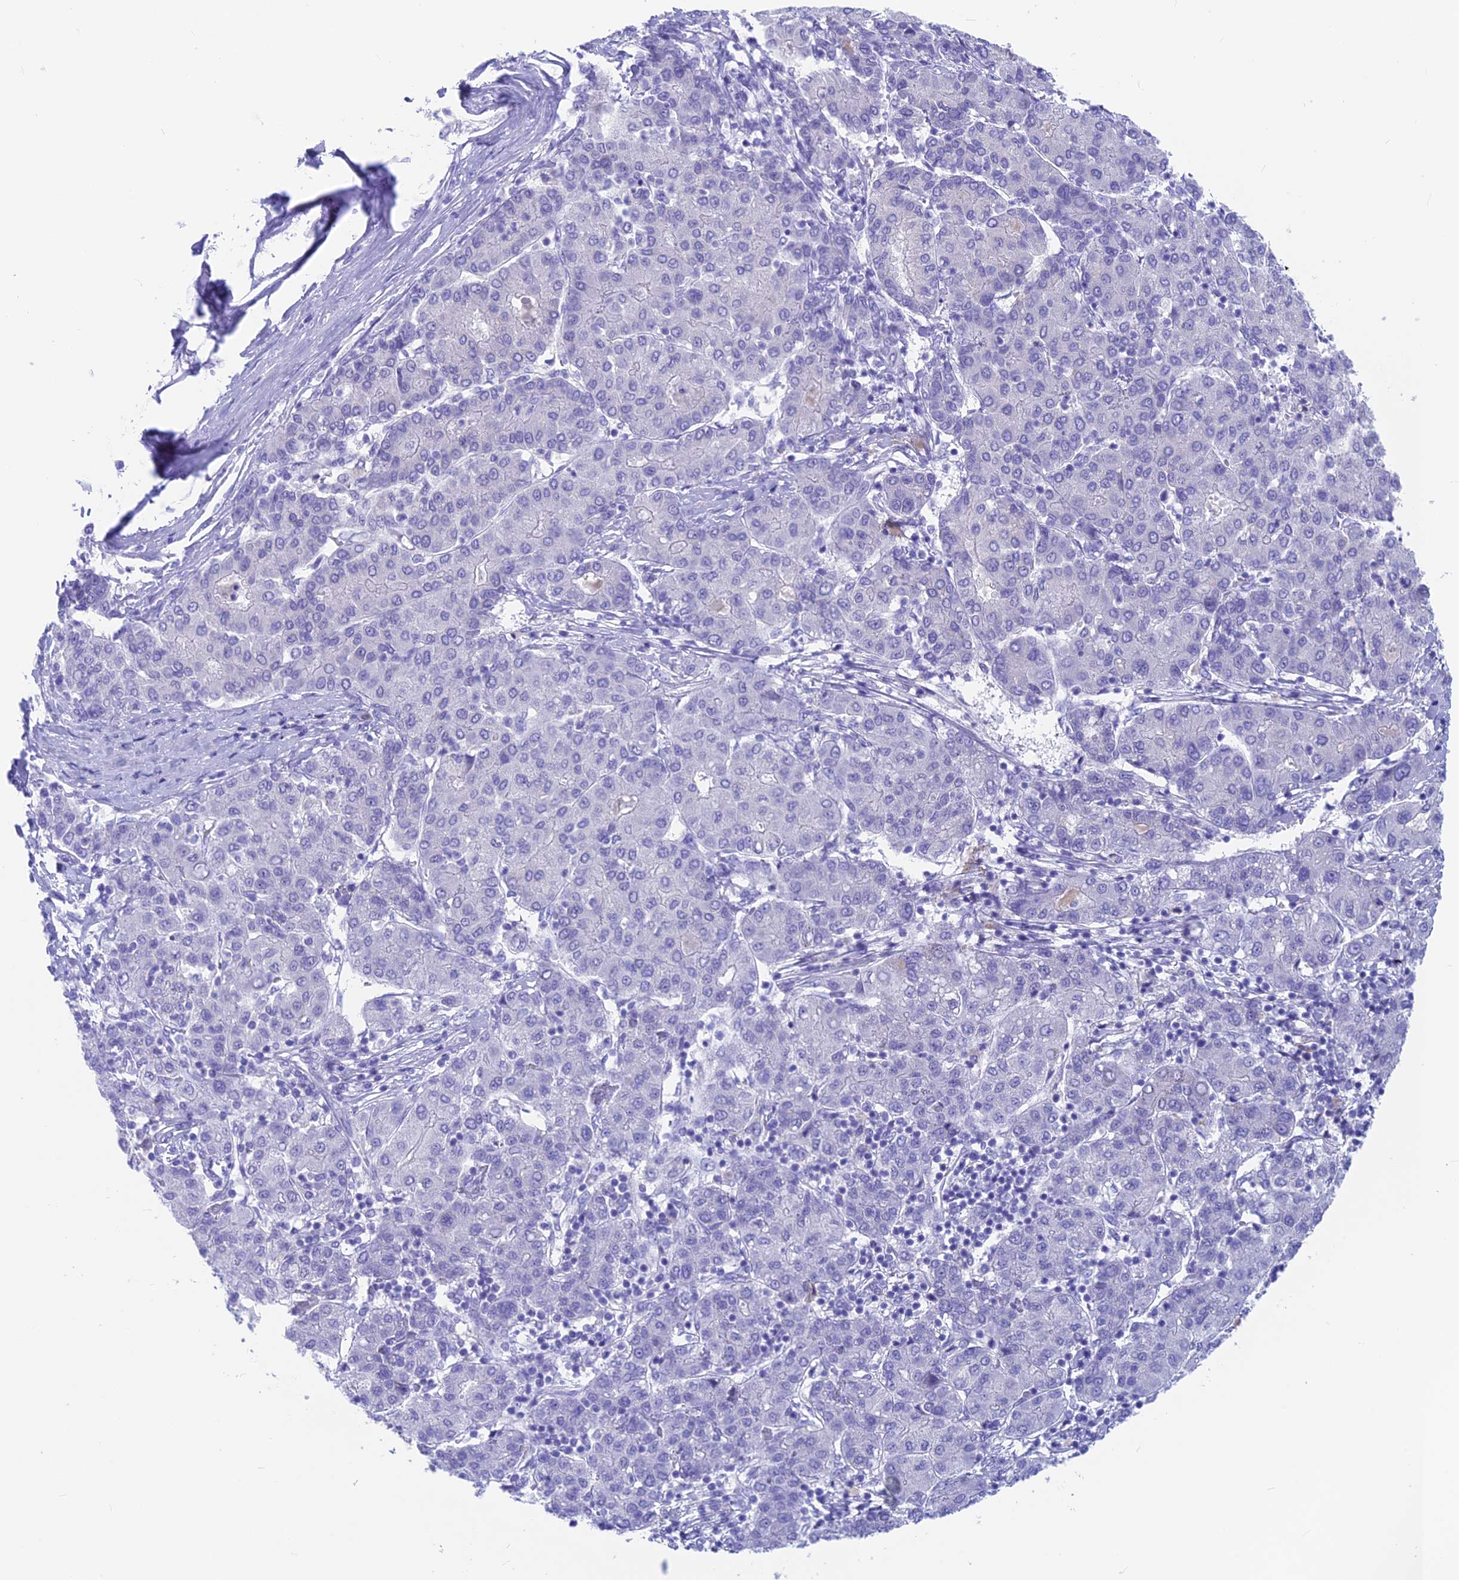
{"staining": {"intensity": "negative", "quantity": "none", "location": "none"}, "tissue": "liver cancer", "cell_type": "Tumor cells", "image_type": "cancer", "snomed": [{"axis": "morphology", "description": "Carcinoma, Hepatocellular, NOS"}, {"axis": "topography", "description": "Liver"}], "caption": "Immunohistochemistry (IHC) micrograph of liver cancer (hepatocellular carcinoma) stained for a protein (brown), which exhibits no staining in tumor cells.", "gene": "SNTN", "patient": {"sex": "male", "age": 65}}